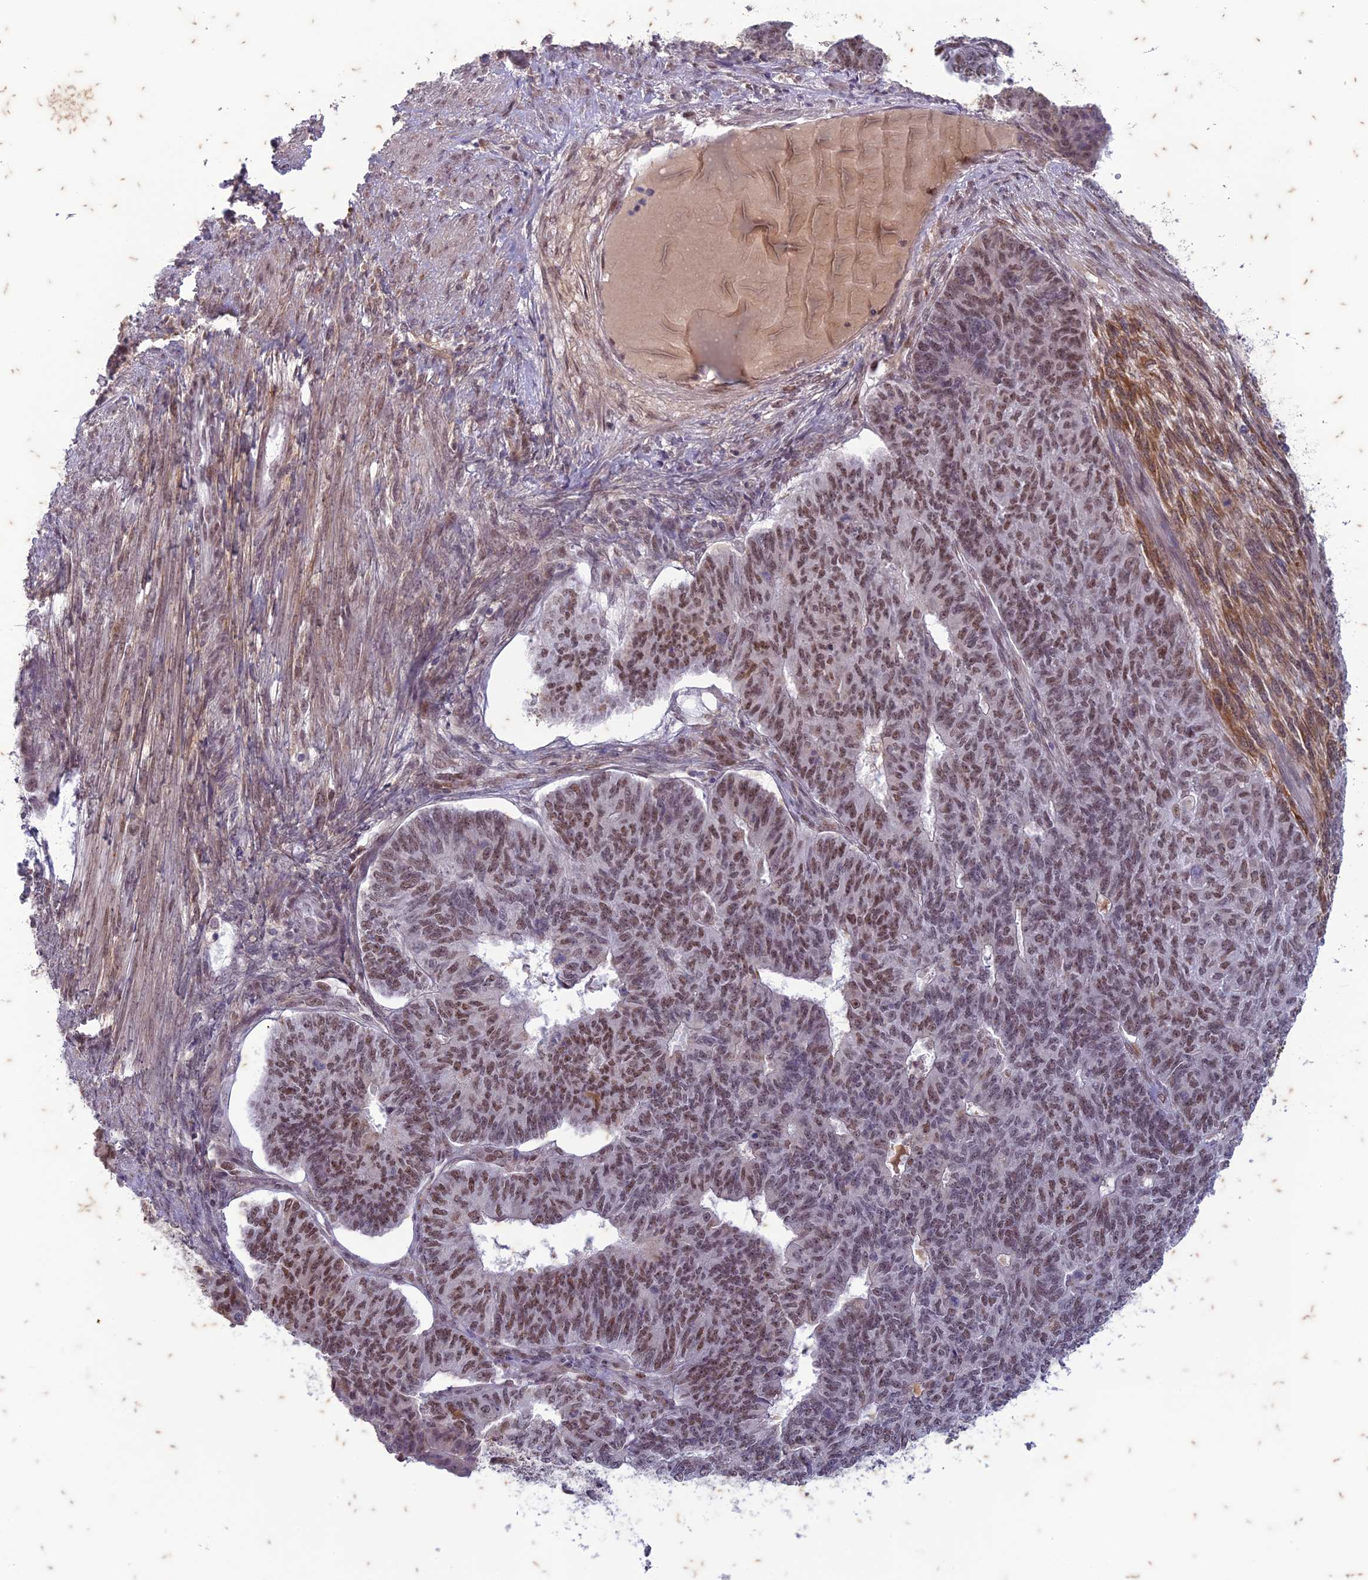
{"staining": {"intensity": "moderate", "quantity": ">75%", "location": "cytoplasmic/membranous,nuclear"}, "tissue": "endometrial cancer", "cell_type": "Tumor cells", "image_type": "cancer", "snomed": [{"axis": "morphology", "description": "Adenocarcinoma, NOS"}, {"axis": "topography", "description": "Endometrium"}], "caption": "Immunohistochemistry (IHC) of endometrial cancer reveals medium levels of moderate cytoplasmic/membranous and nuclear staining in approximately >75% of tumor cells.", "gene": "PABPN1L", "patient": {"sex": "female", "age": 32}}